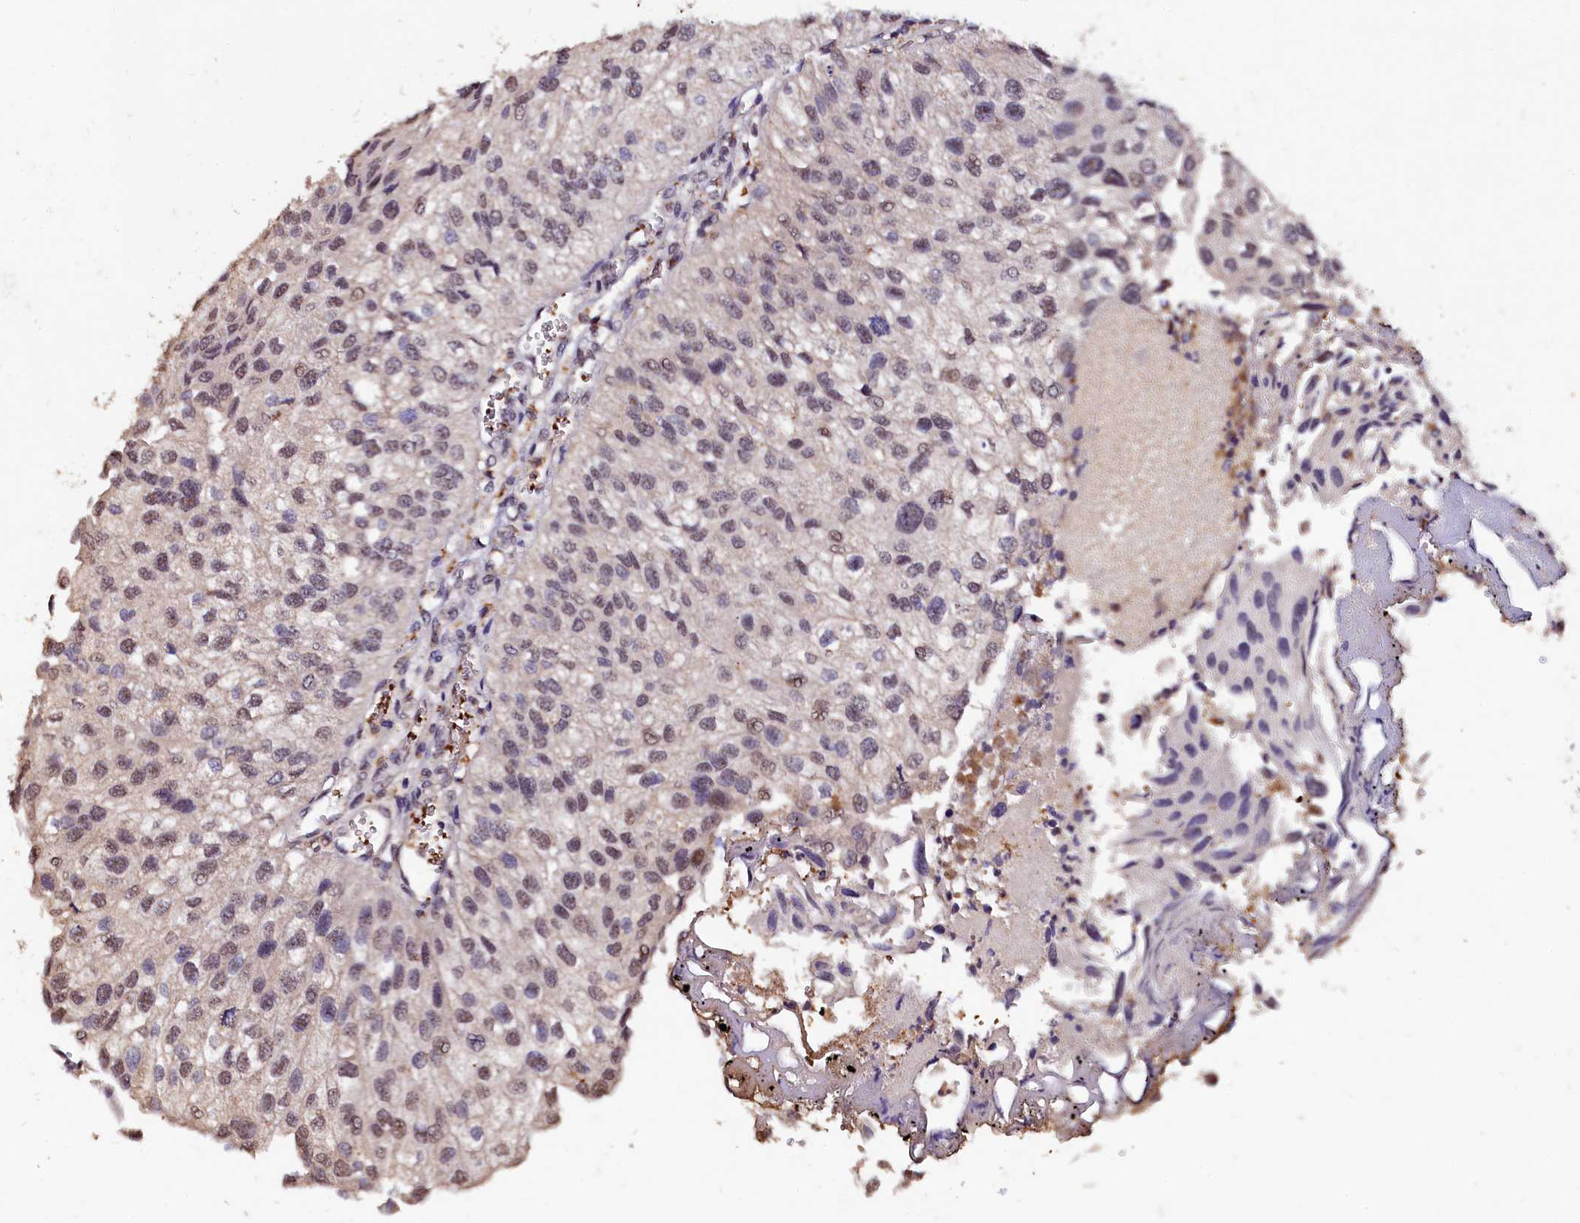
{"staining": {"intensity": "weak", "quantity": "25%-75%", "location": "nuclear"}, "tissue": "urothelial cancer", "cell_type": "Tumor cells", "image_type": "cancer", "snomed": [{"axis": "morphology", "description": "Urothelial carcinoma, Low grade"}, {"axis": "topography", "description": "Urinary bladder"}], "caption": "Immunohistochemical staining of urothelial cancer reveals low levels of weak nuclear expression in approximately 25%-75% of tumor cells. (IHC, brightfield microscopy, high magnification).", "gene": "CSTPP1", "patient": {"sex": "female", "age": 89}}